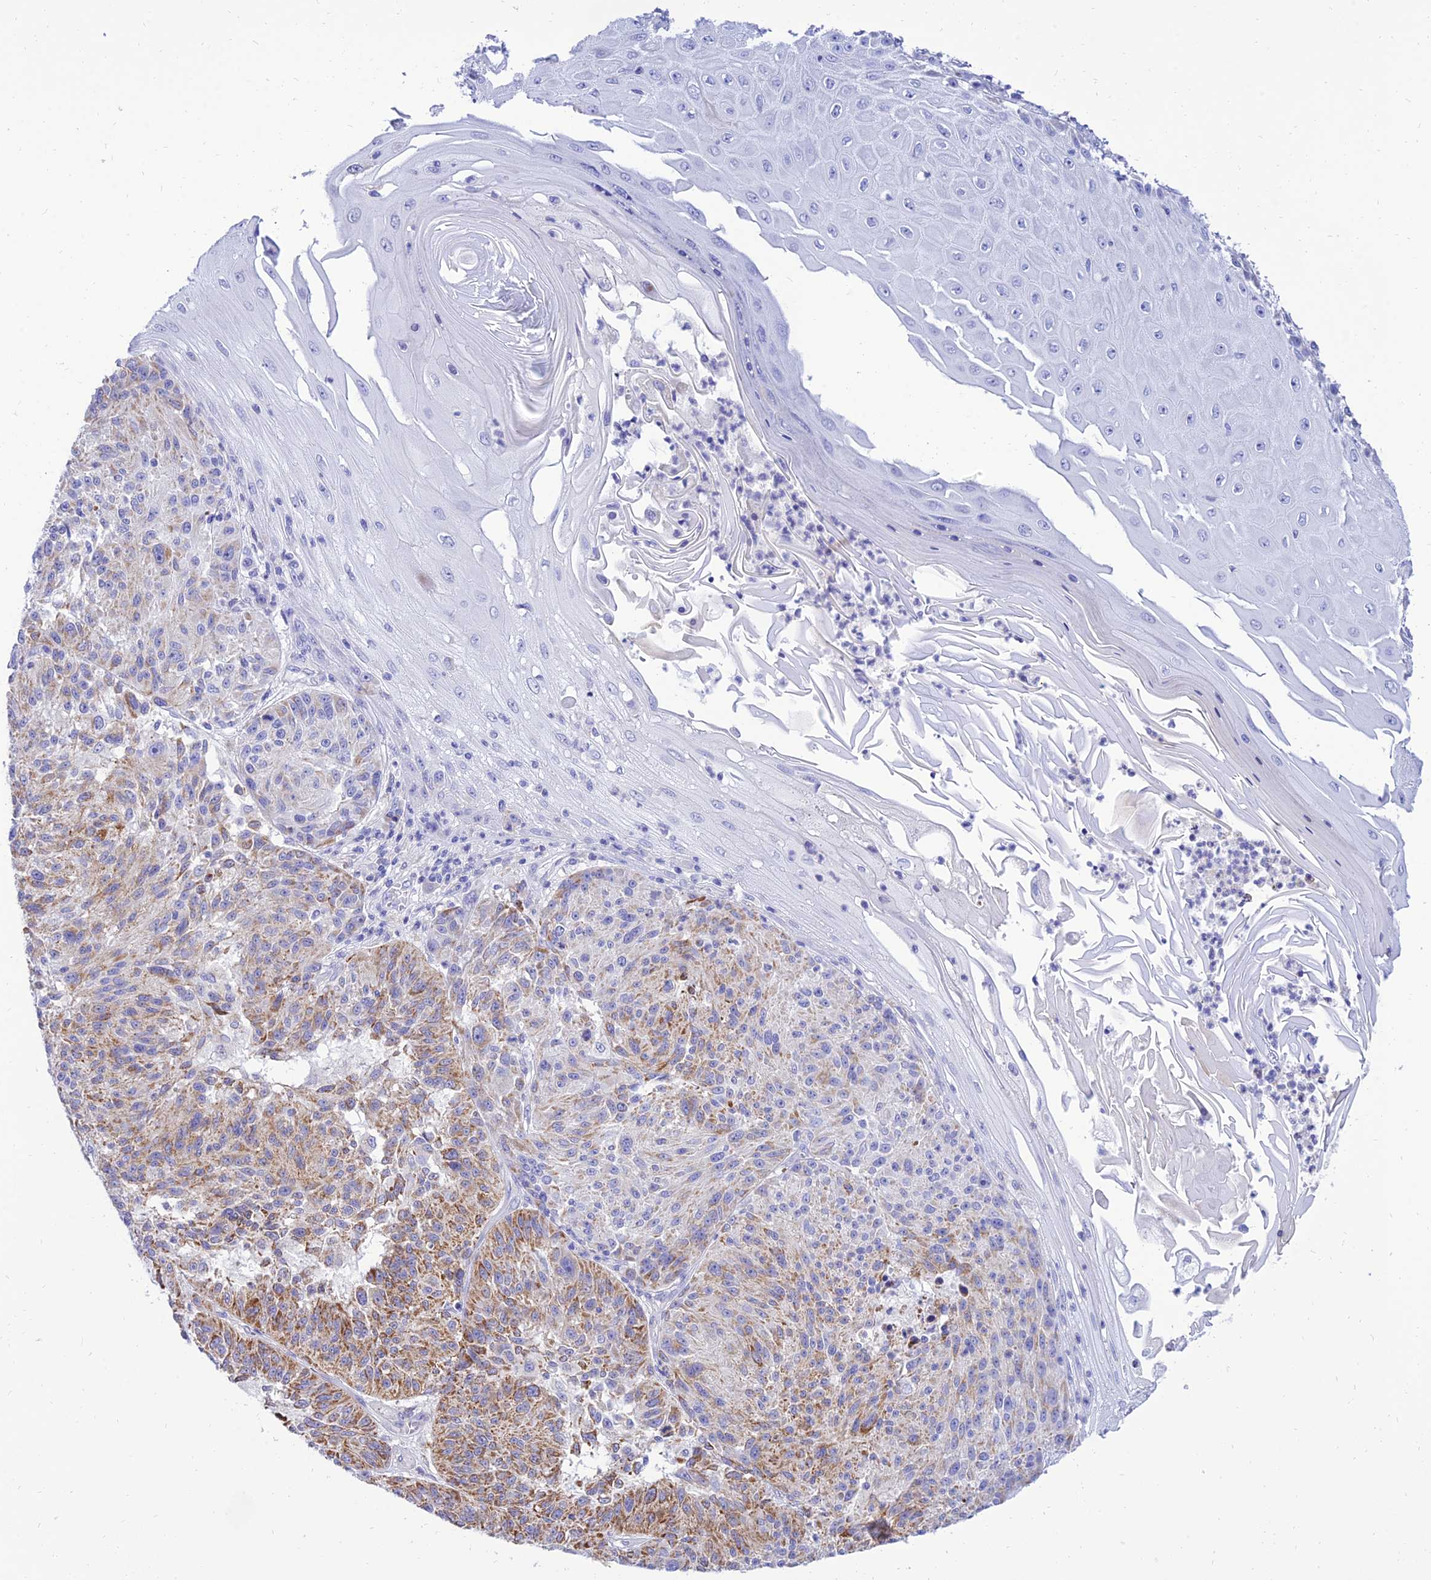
{"staining": {"intensity": "moderate", "quantity": "25%-75%", "location": "cytoplasmic/membranous"}, "tissue": "melanoma", "cell_type": "Tumor cells", "image_type": "cancer", "snomed": [{"axis": "morphology", "description": "Malignant melanoma, NOS"}, {"axis": "topography", "description": "Skin"}], "caption": "Immunohistochemical staining of human melanoma reveals medium levels of moderate cytoplasmic/membranous protein expression in approximately 25%-75% of tumor cells.", "gene": "PKN3", "patient": {"sex": "male", "age": 53}}